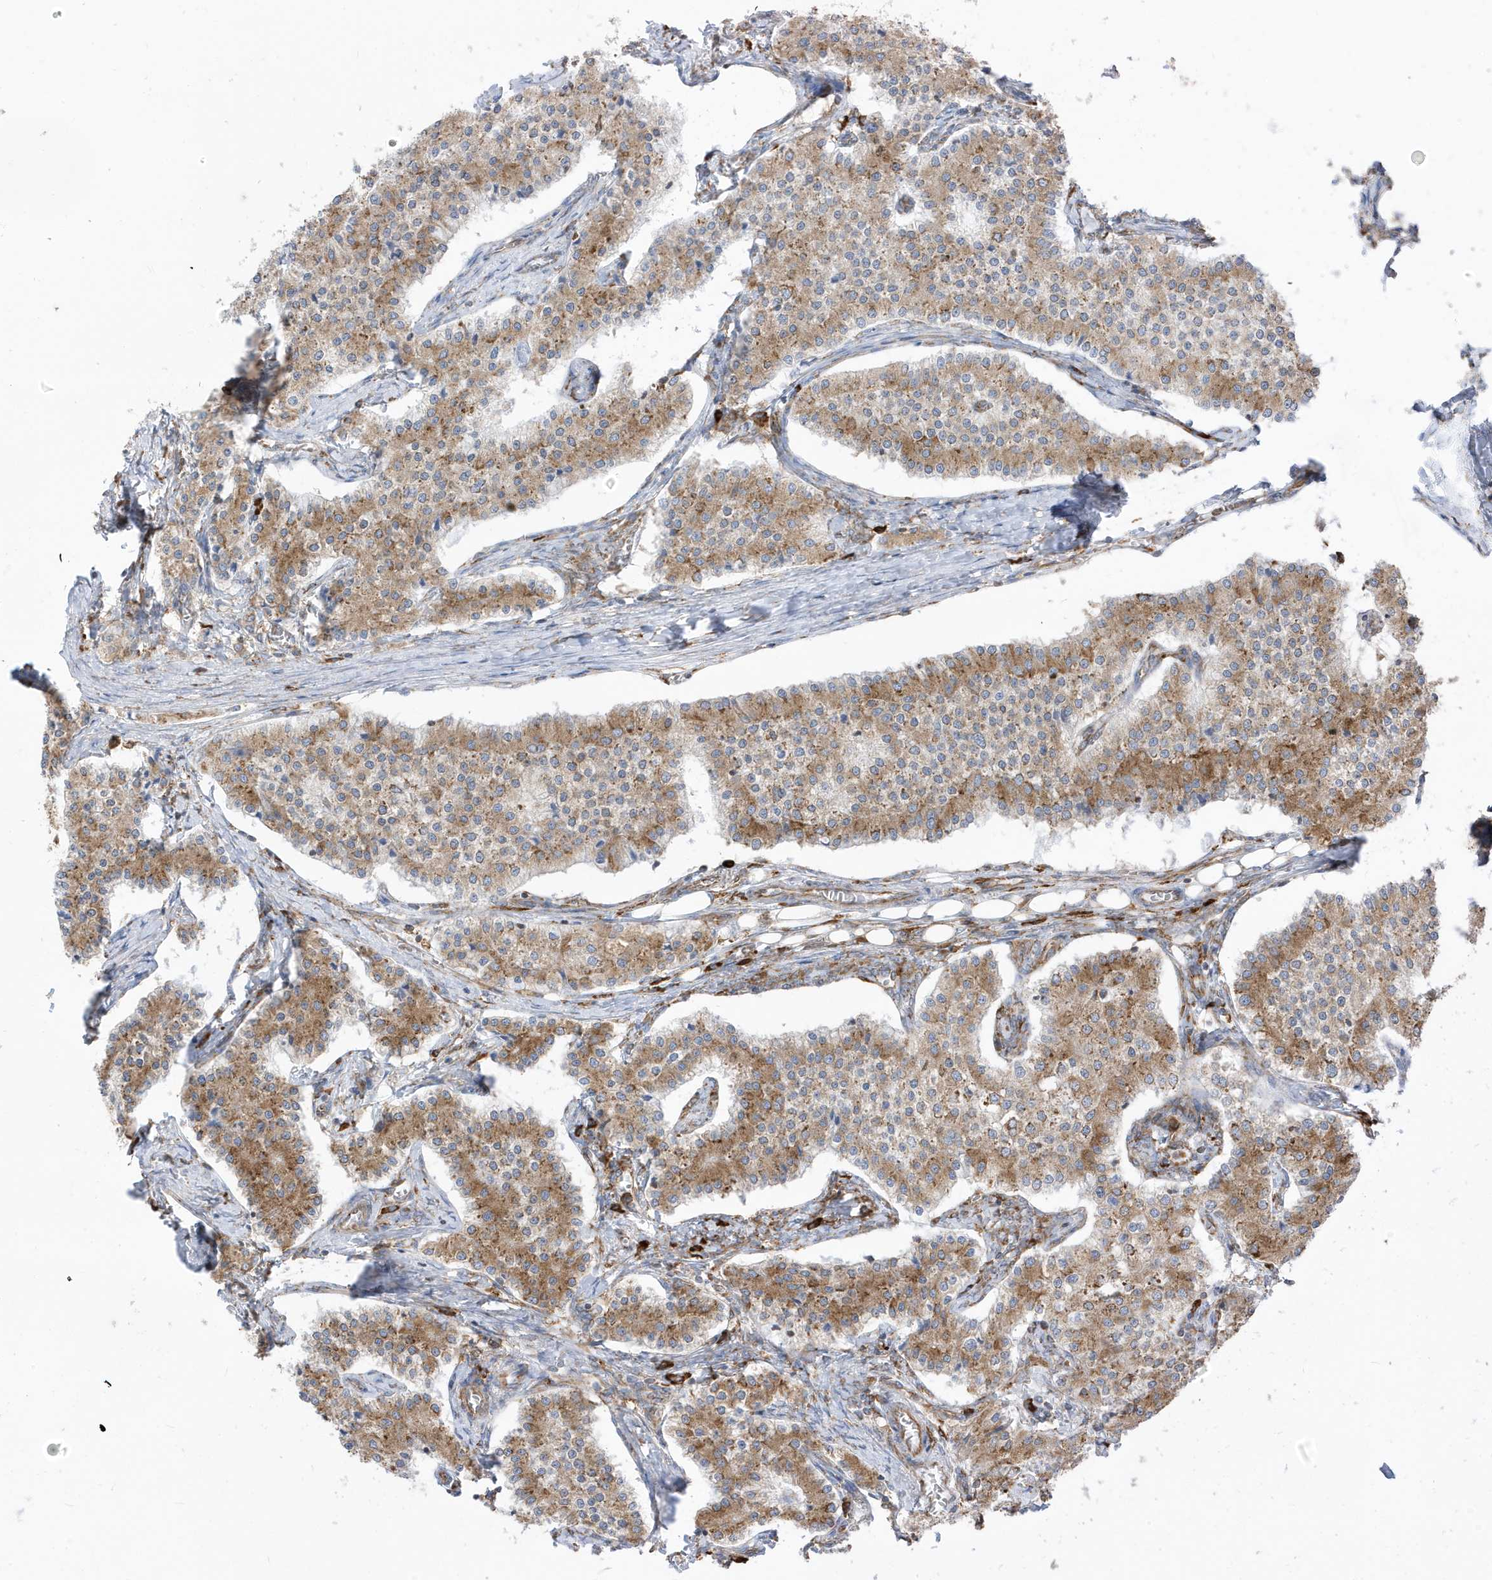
{"staining": {"intensity": "moderate", "quantity": ">75%", "location": "cytoplasmic/membranous"}, "tissue": "carcinoid", "cell_type": "Tumor cells", "image_type": "cancer", "snomed": [{"axis": "morphology", "description": "Carcinoid, malignant, NOS"}, {"axis": "topography", "description": "Colon"}], "caption": "A medium amount of moderate cytoplasmic/membranous positivity is seen in approximately >75% of tumor cells in carcinoid tissue. (brown staining indicates protein expression, while blue staining denotes nuclei).", "gene": "PDIA6", "patient": {"sex": "female", "age": 52}}